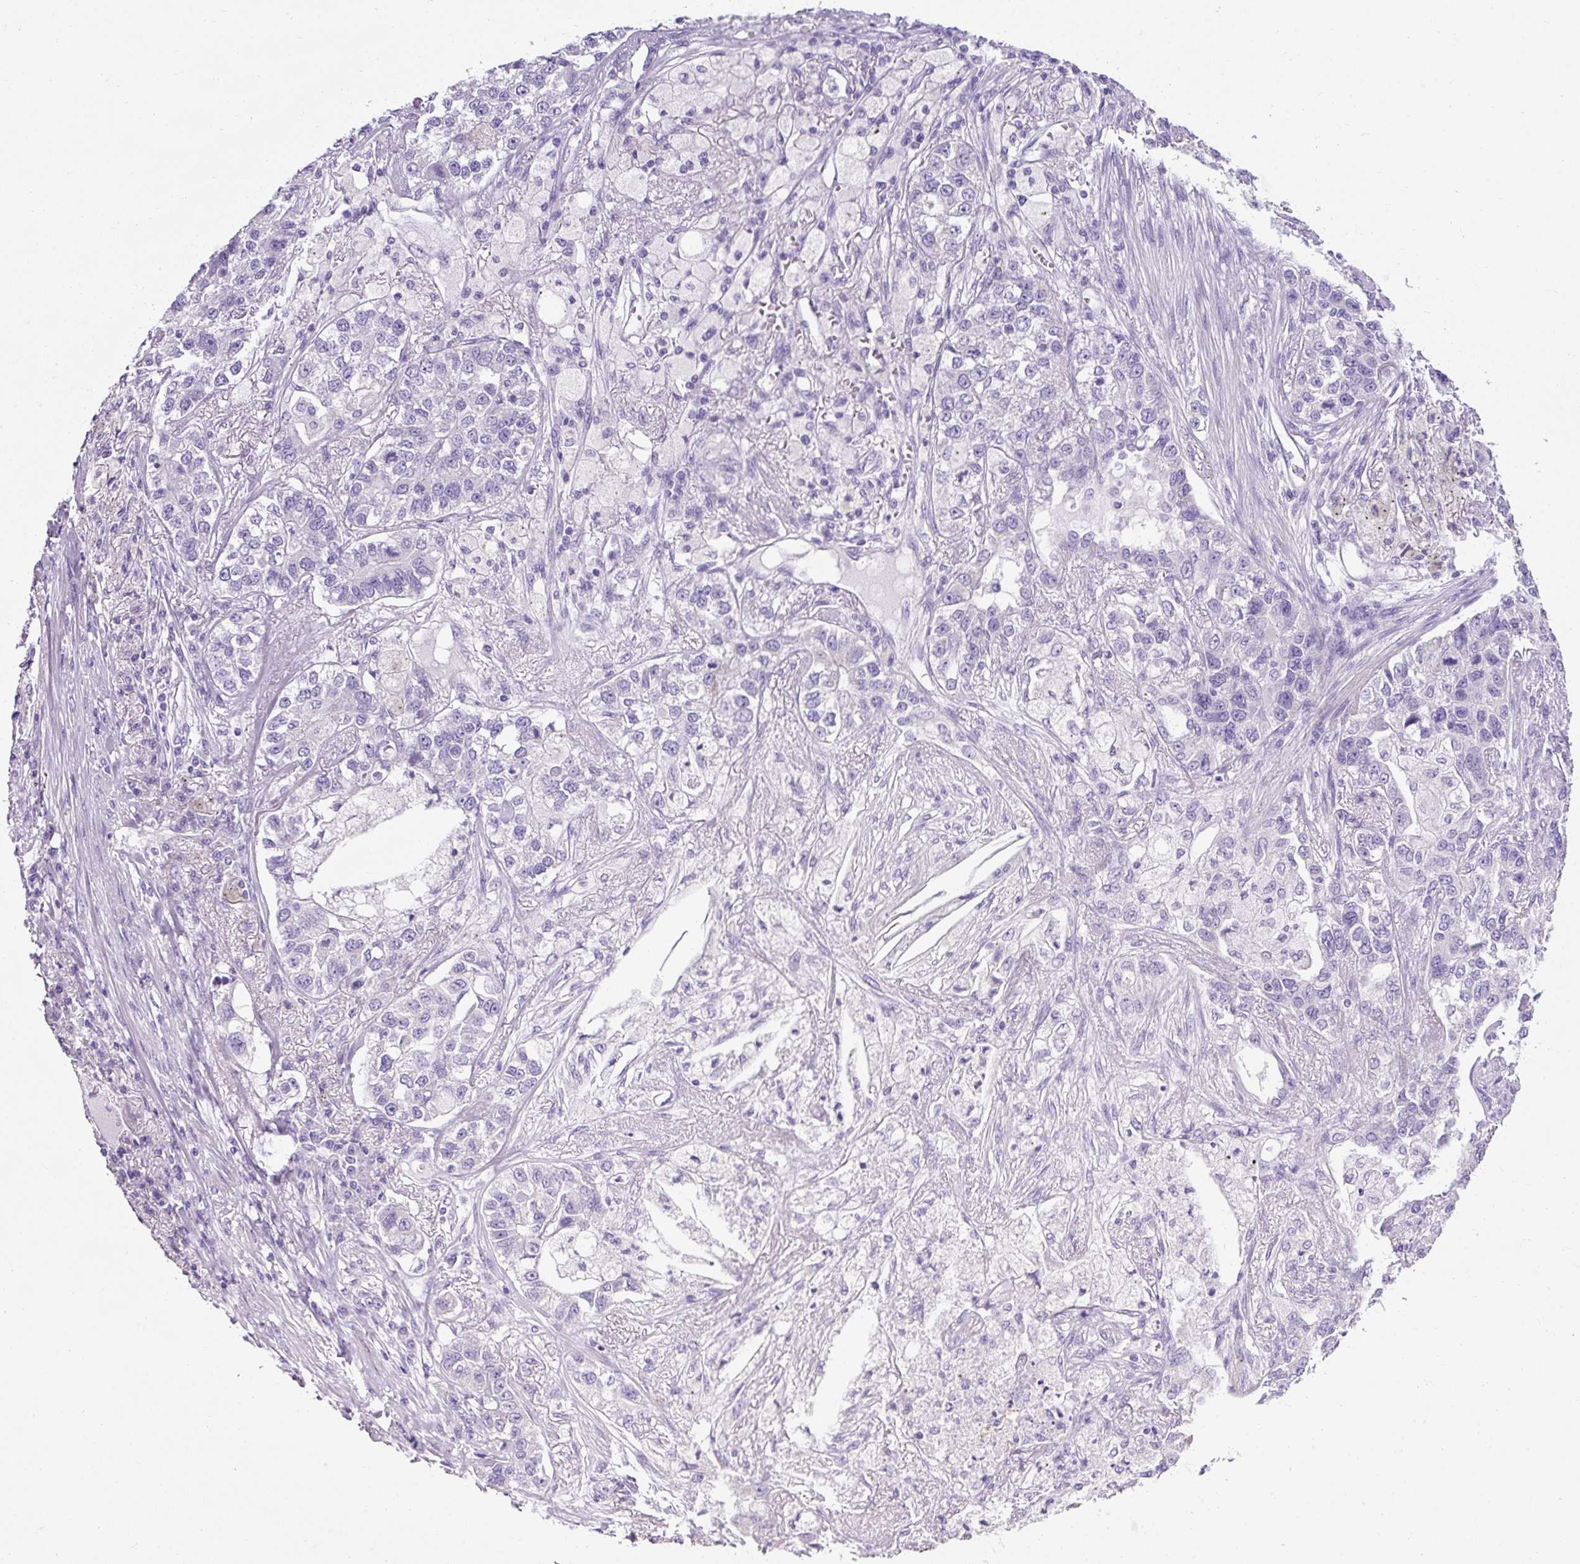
{"staining": {"intensity": "negative", "quantity": "none", "location": "none"}, "tissue": "lung cancer", "cell_type": "Tumor cells", "image_type": "cancer", "snomed": [{"axis": "morphology", "description": "Adenocarcinoma, NOS"}, {"axis": "topography", "description": "Lung"}], "caption": "Lung cancer (adenocarcinoma) stained for a protein using immunohistochemistry (IHC) exhibits no expression tumor cells.", "gene": "C2CD4C", "patient": {"sex": "male", "age": 49}}